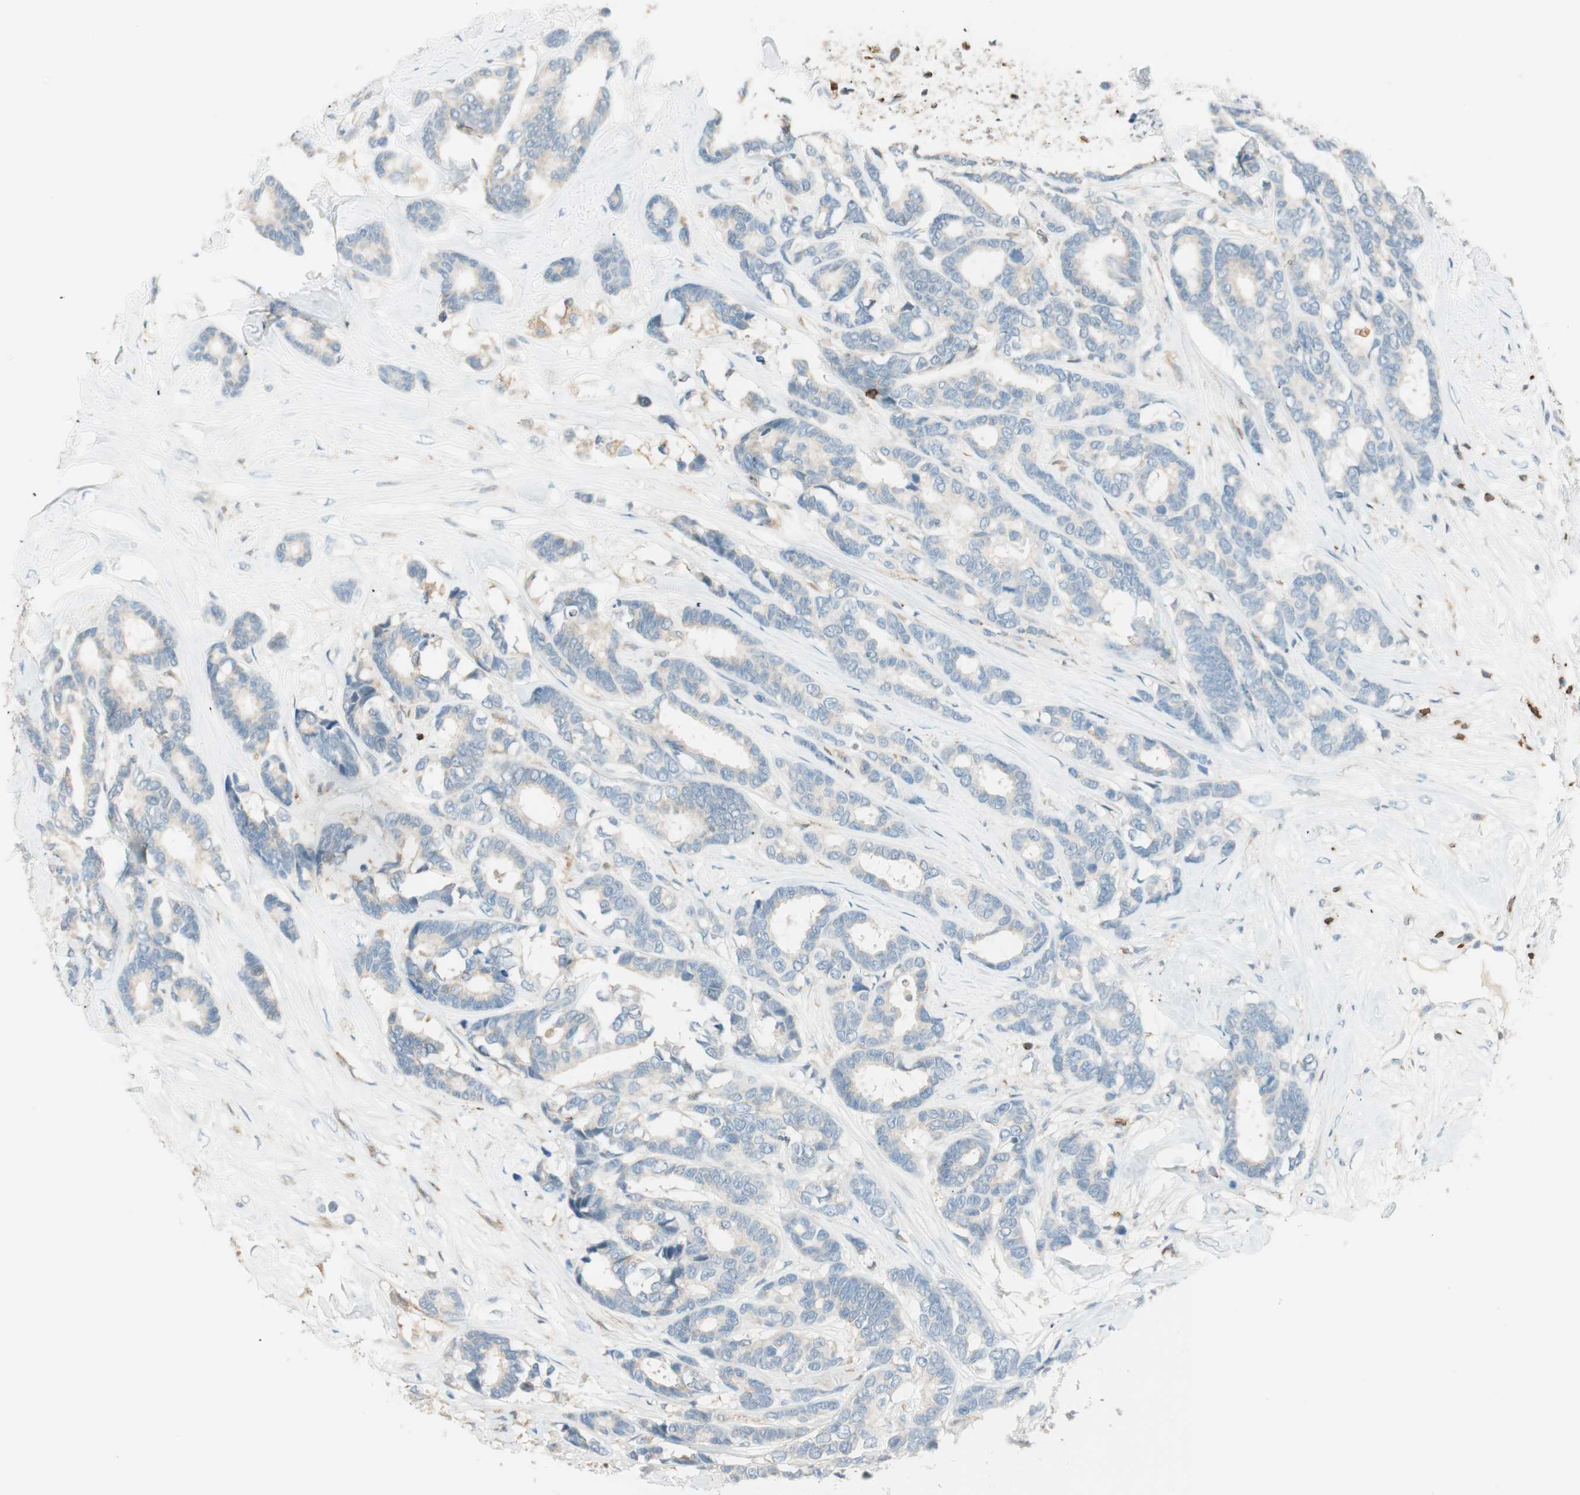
{"staining": {"intensity": "weak", "quantity": "25%-75%", "location": "cytoplasmic/membranous"}, "tissue": "breast cancer", "cell_type": "Tumor cells", "image_type": "cancer", "snomed": [{"axis": "morphology", "description": "Duct carcinoma"}, {"axis": "topography", "description": "Breast"}], "caption": "Breast cancer (intraductal carcinoma) stained for a protein (brown) demonstrates weak cytoplasmic/membranous positive expression in approximately 25%-75% of tumor cells.", "gene": "HPGD", "patient": {"sex": "female", "age": 87}}